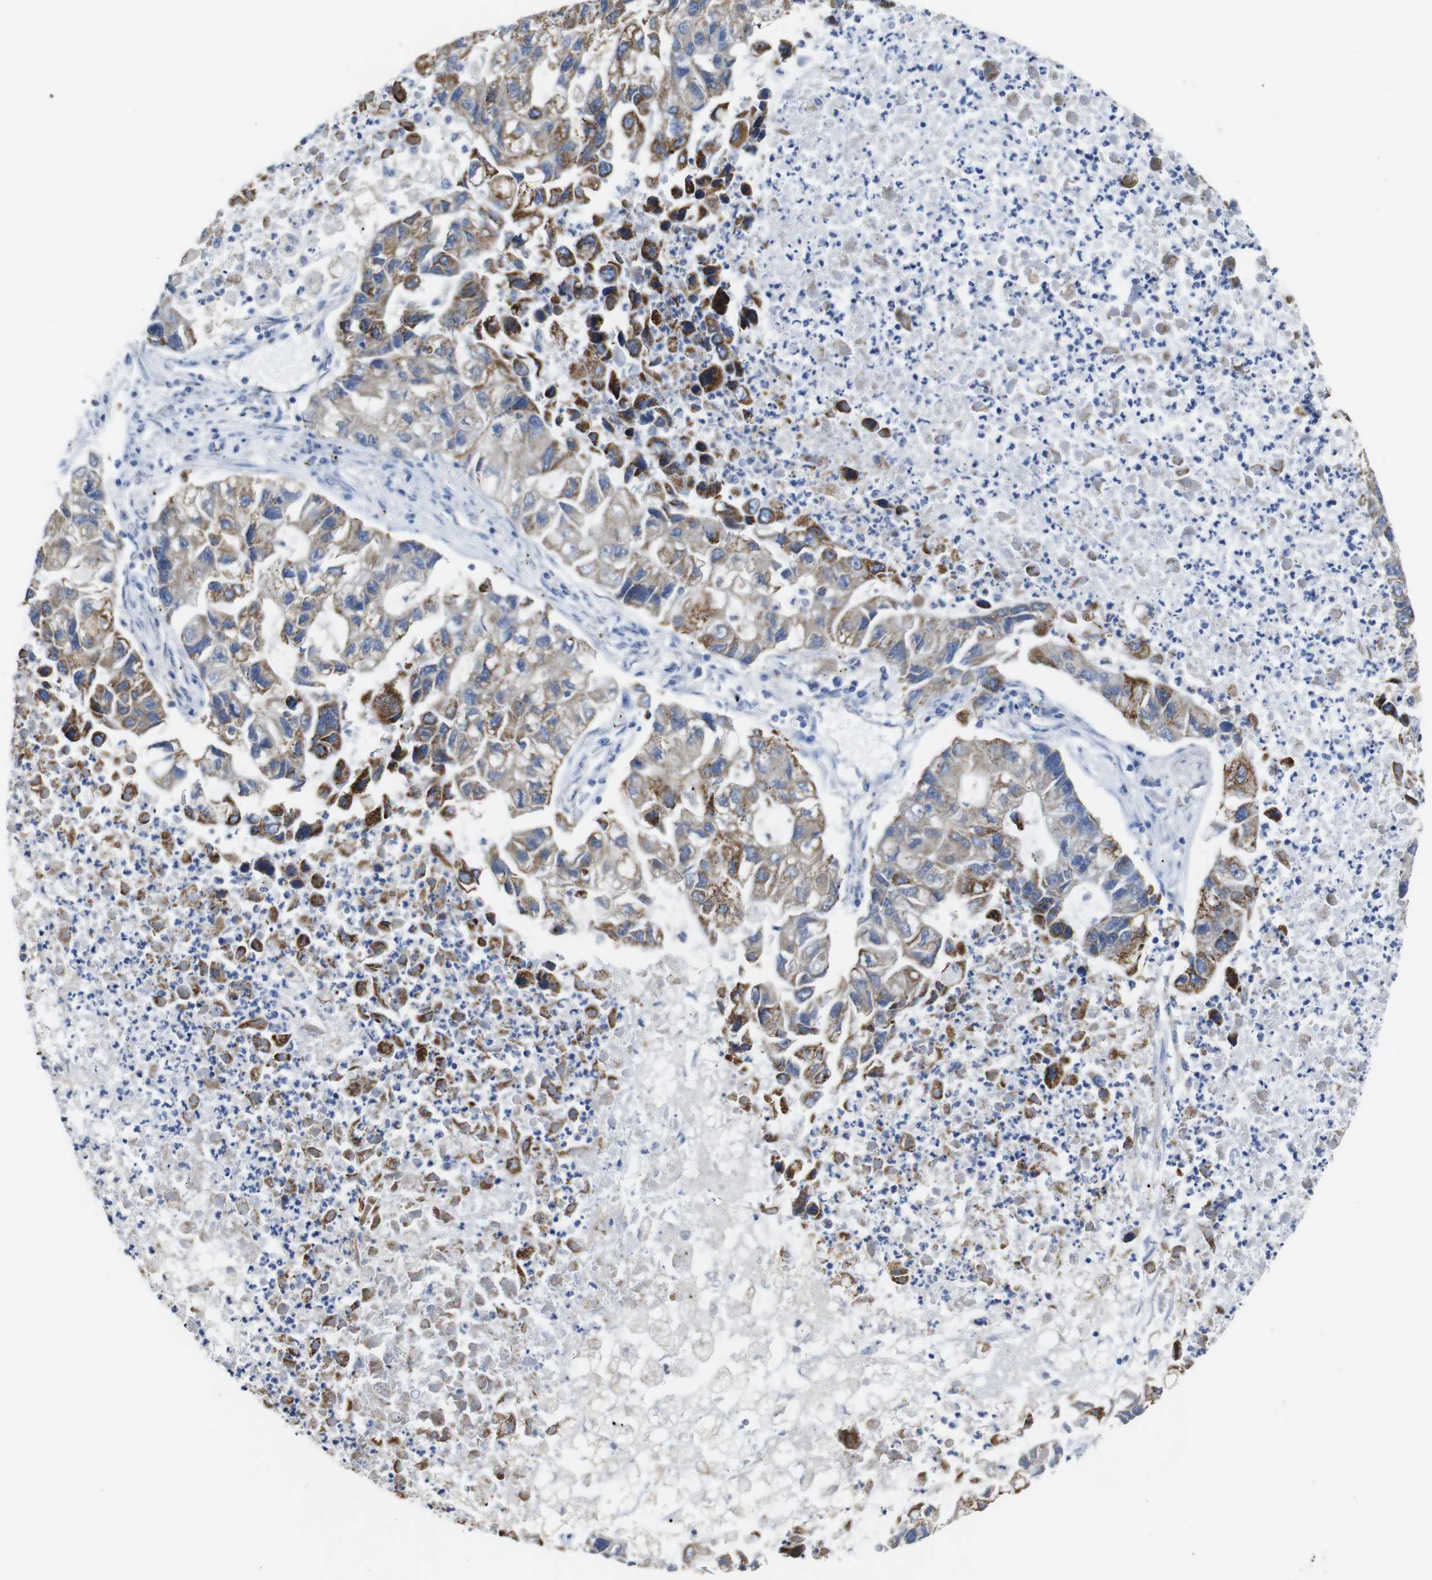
{"staining": {"intensity": "moderate", "quantity": "25%-75%", "location": "cytoplasmic/membranous"}, "tissue": "lung cancer", "cell_type": "Tumor cells", "image_type": "cancer", "snomed": [{"axis": "morphology", "description": "Adenocarcinoma, NOS"}, {"axis": "topography", "description": "Lung"}], "caption": "Adenocarcinoma (lung) was stained to show a protein in brown. There is medium levels of moderate cytoplasmic/membranous expression in approximately 25%-75% of tumor cells. The staining was performed using DAB to visualize the protein expression in brown, while the nuclei were stained in blue with hematoxylin (Magnification: 20x).", "gene": "MAOA", "patient": {"sex": "female", "age": 51}}